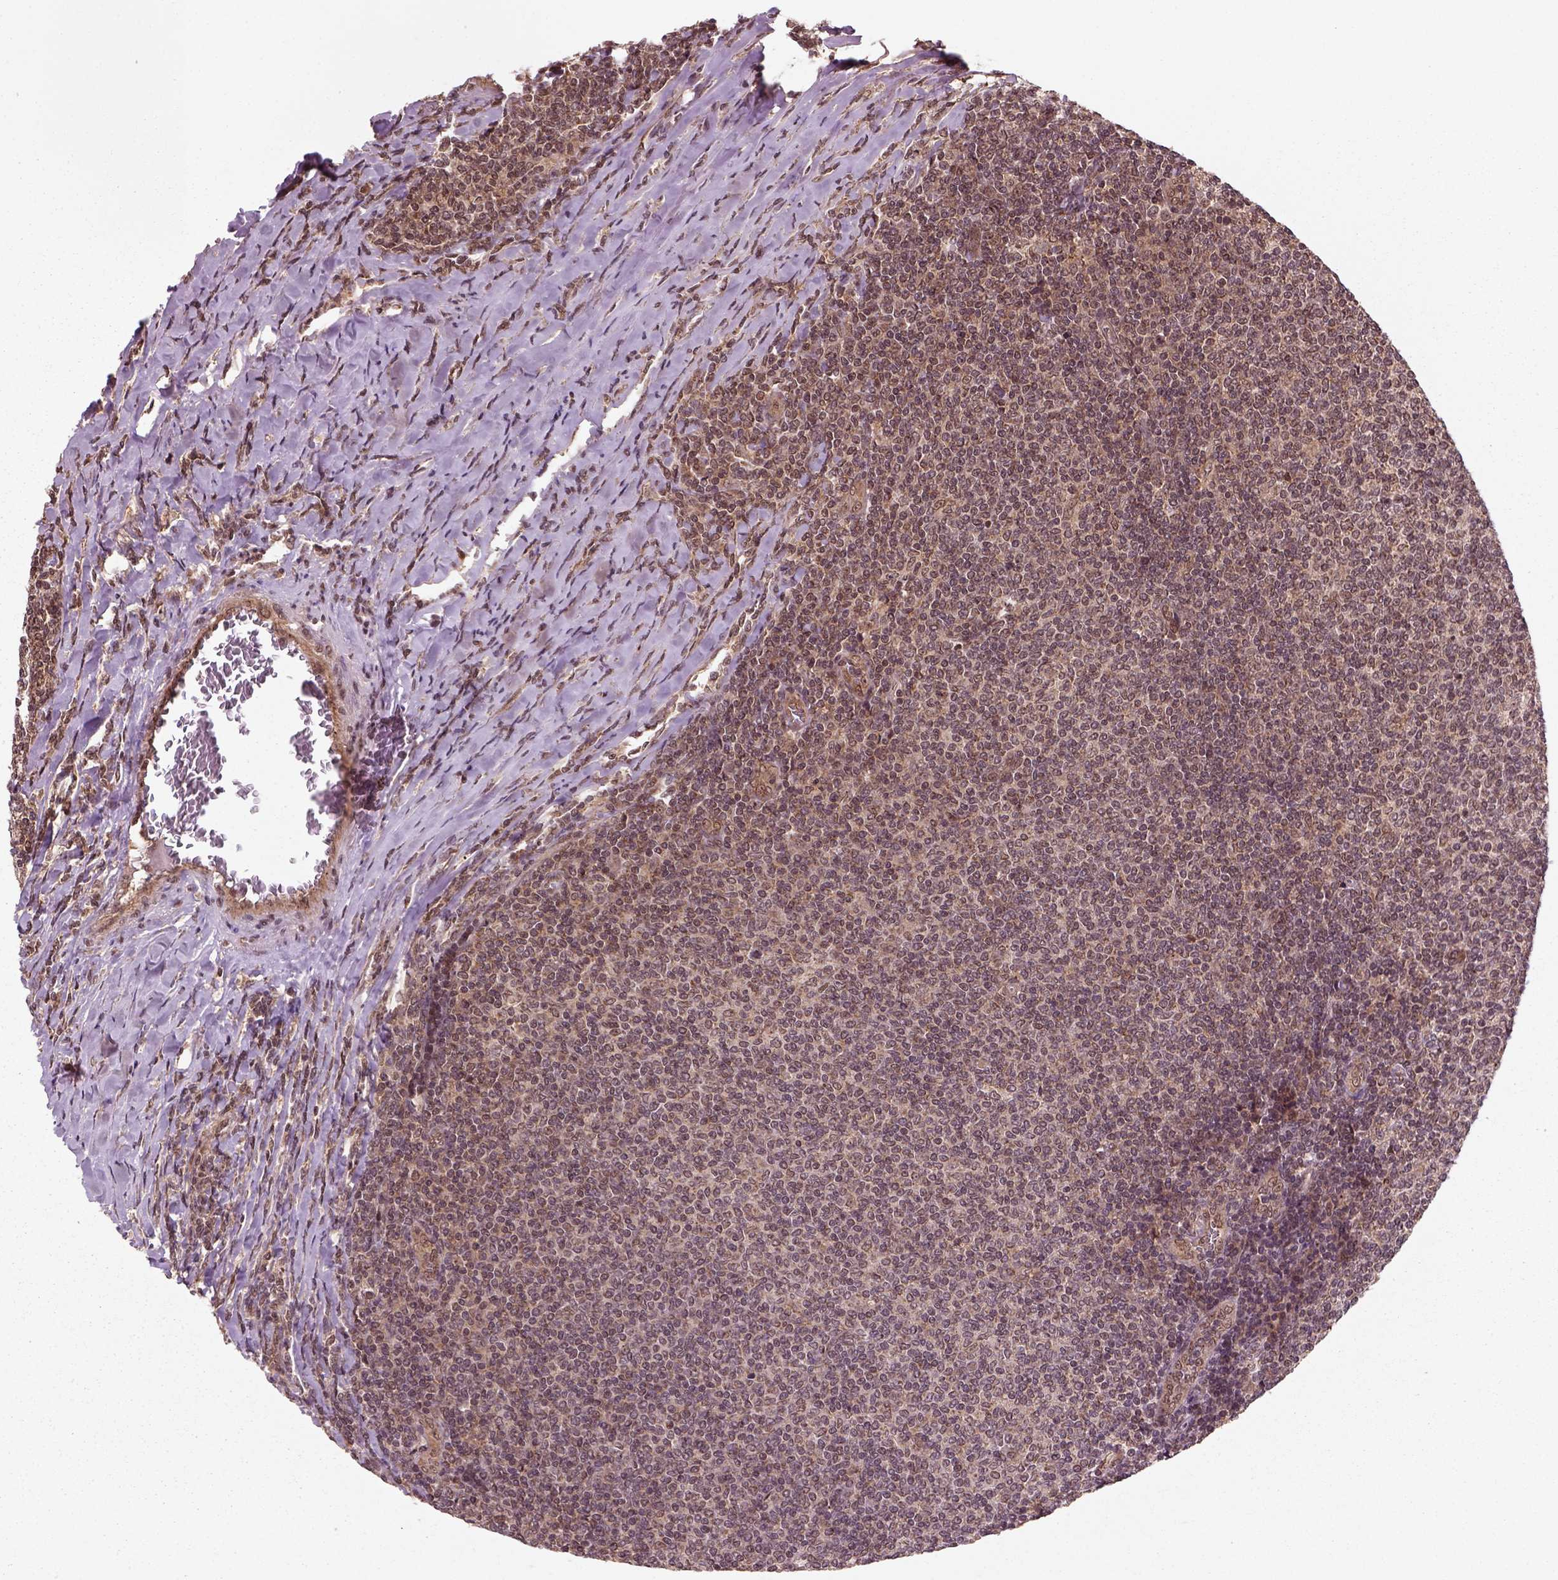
{"staining": {"intensity": "weak", "quantity": ">75%", "location": "cytoplasmic/membranous"}, "tissue": "lymphoma", "cell_type": "Tumor cells", "image_type": "cancer", "snomed": [{"axis": "morphology", "description": "Malignant lymphoma, non-Hodgkin's type, Low grade"}, {"axis": "topography", "description": "Lymph node"}], "caption": "The histopathology image reveals staining of malignant lymphoma, non-Hodgkin's type (low-grade), revealing weak cytoplasmic/membranous protein expression (brown color) within tumor cells. The protein is shown in brown color, while the nuclei are stained blue.", "gene": "NUDT9", "patient": {"sex": "male", "age": 52}}